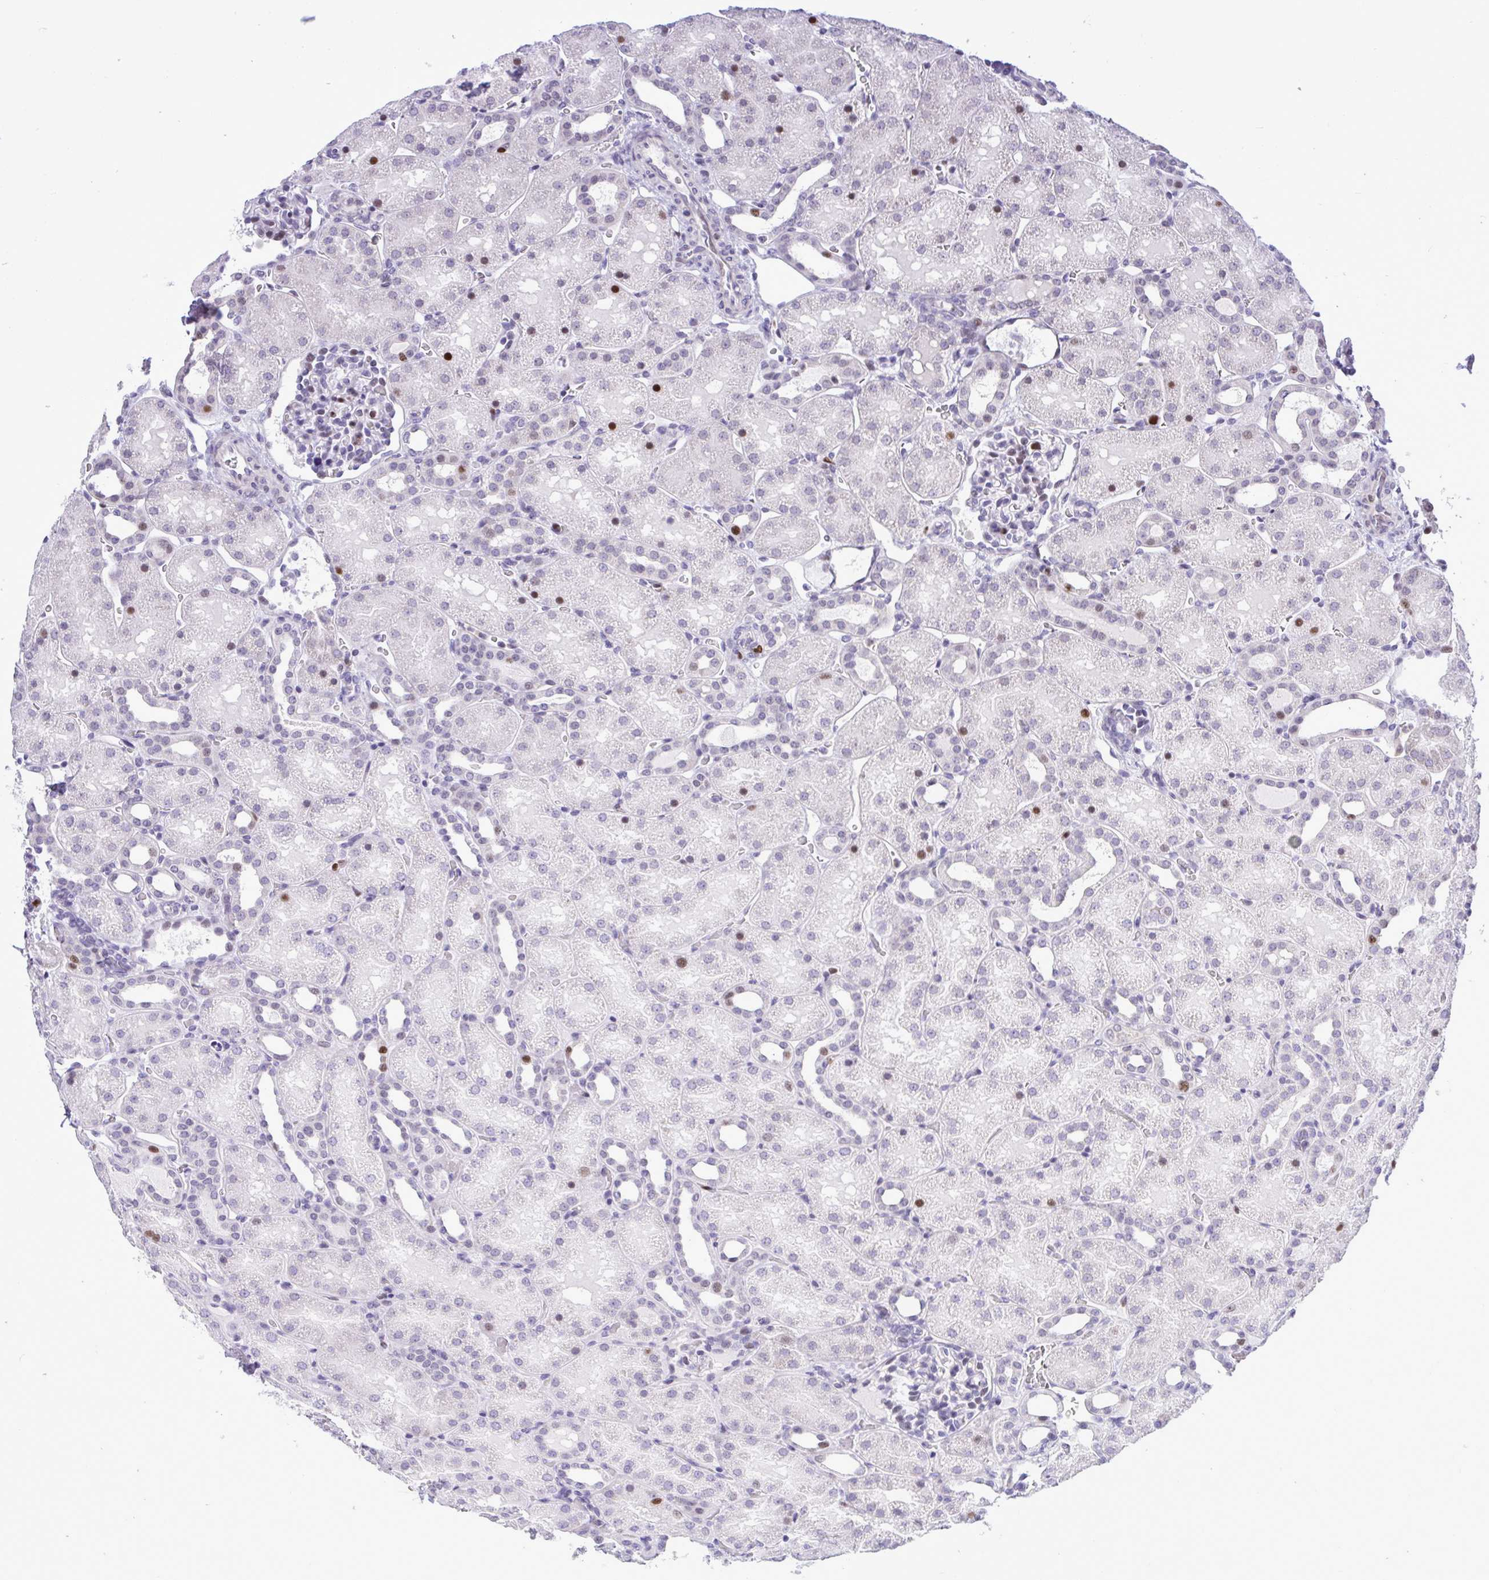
{"staining": {"intensity": "moderate", "quantity": "<25%", "location": "nuclear"}, "tissue": "kidney", "cell_type": "Cells in glomeruli", "image_type": "normal", "snomed": [{"axis": "morphology", "description": "Normal tissue, NOS"}, {"axis": "topography", "description": "Kidney"}], "caption": "Immunohistochemistry staining of benign kidney, which displays low levels of moderate nuclear expression in about <25% of cells in glomeruli indicating moderate nuclear protein expression. The staining was performed using DAB (brown) for protein detection and nuclei were counterstained in hematoxylin (blue).", "gene": "C1QL2", "patient": {"sex": "male", "age": 2}}